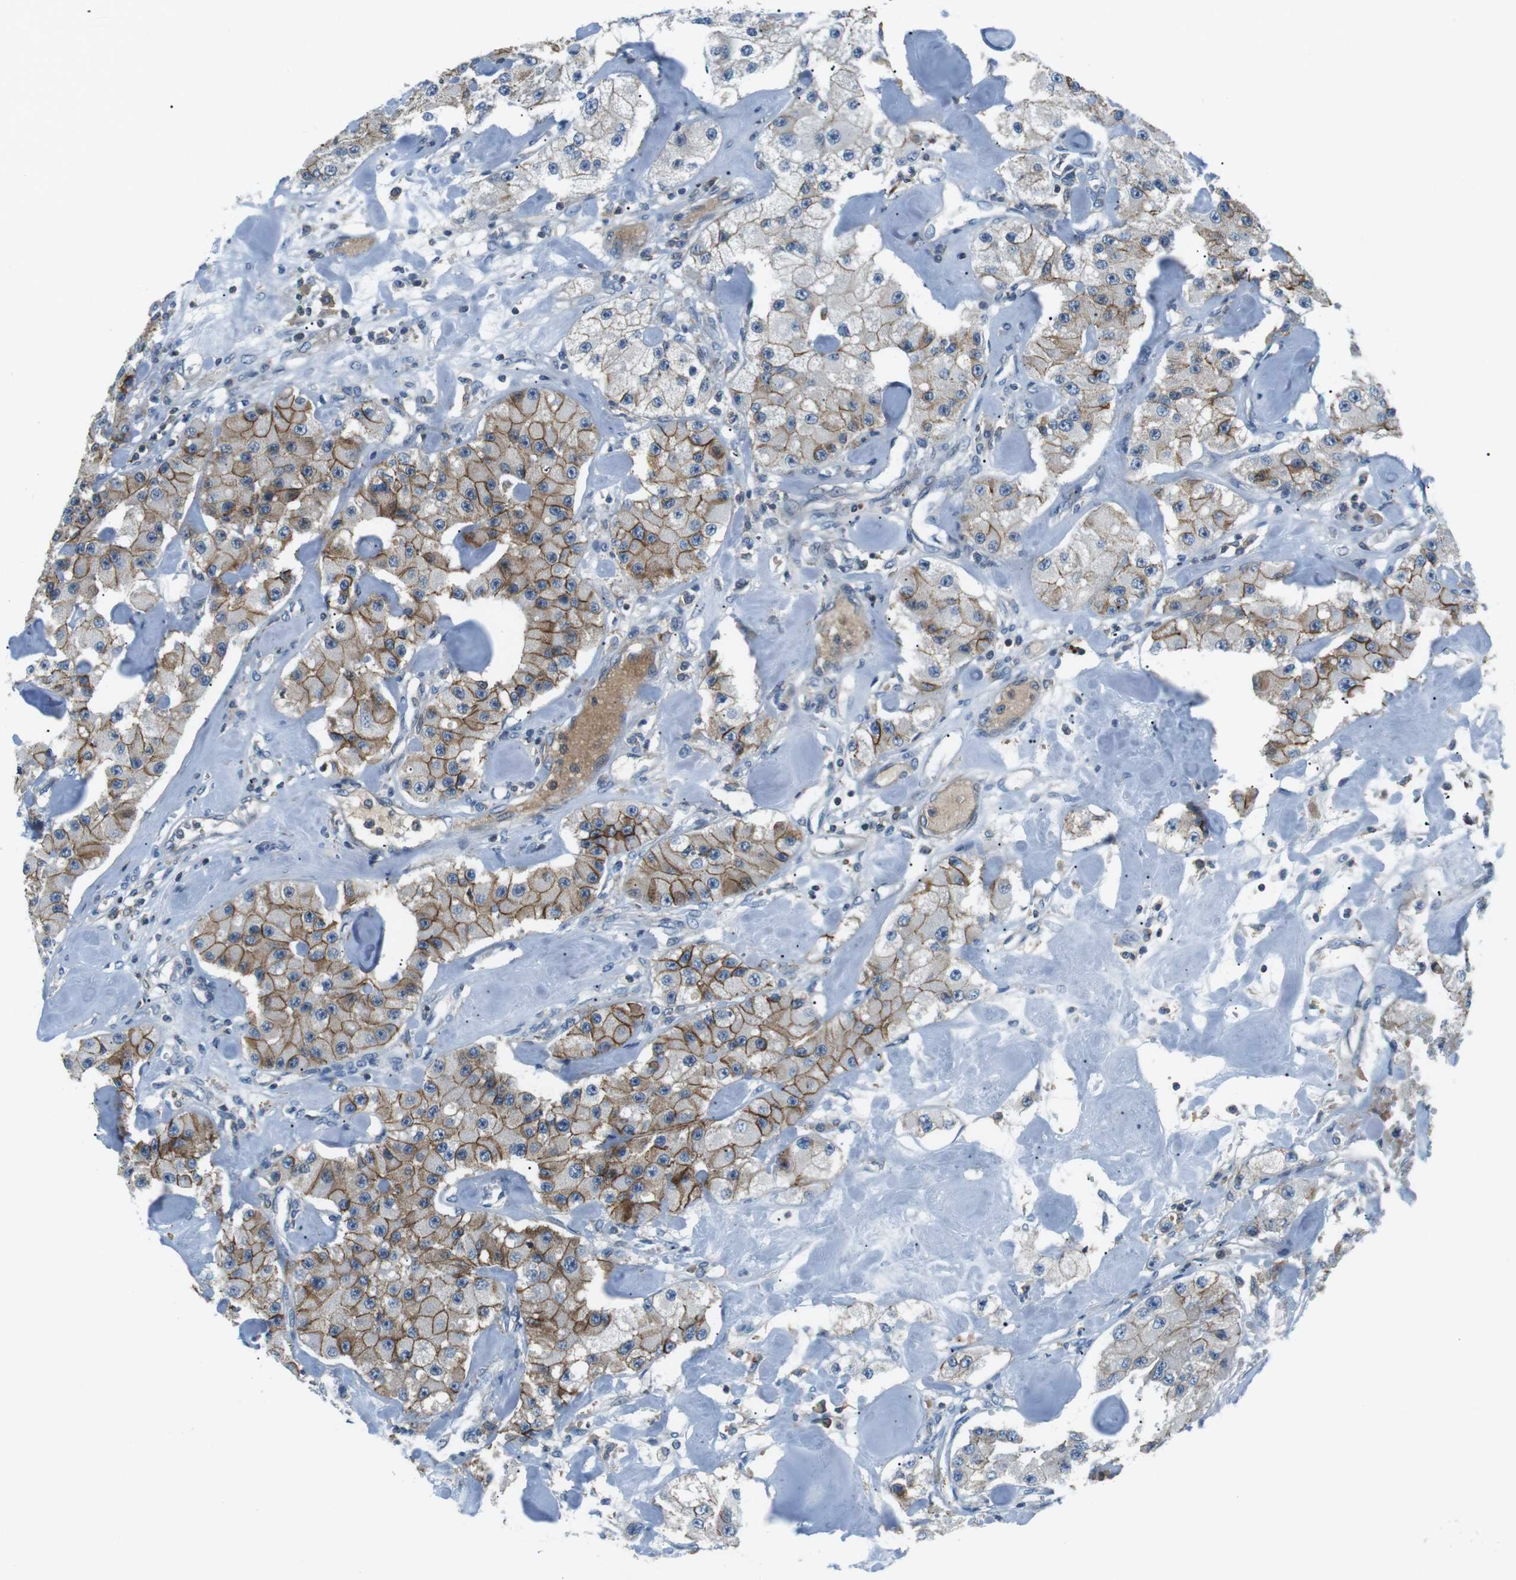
{"staining": {"intensity": "moderate", "quantity": ">75%", "location": "cytoplasmic/membranous"}, "tissue": "carcinoid", "cell_type": "Tumor cells", "image_type": "cancer", "snomed": [{"axis": "morphology", "description": "Carcinoid, malignant, NOS"}, {"axis": "topography", "description": "Pancreas"}], "caption": "High-power microscopy captured an immunohistochemistry micrograph of malignant carcinoid, revealing moderate cytoplasmic/membranous expression in approximately >75% of tumor cells. Nuclei are stained in blue.", "gene": "ARVCF", "patient": {"sex": "male", "age": 41}}